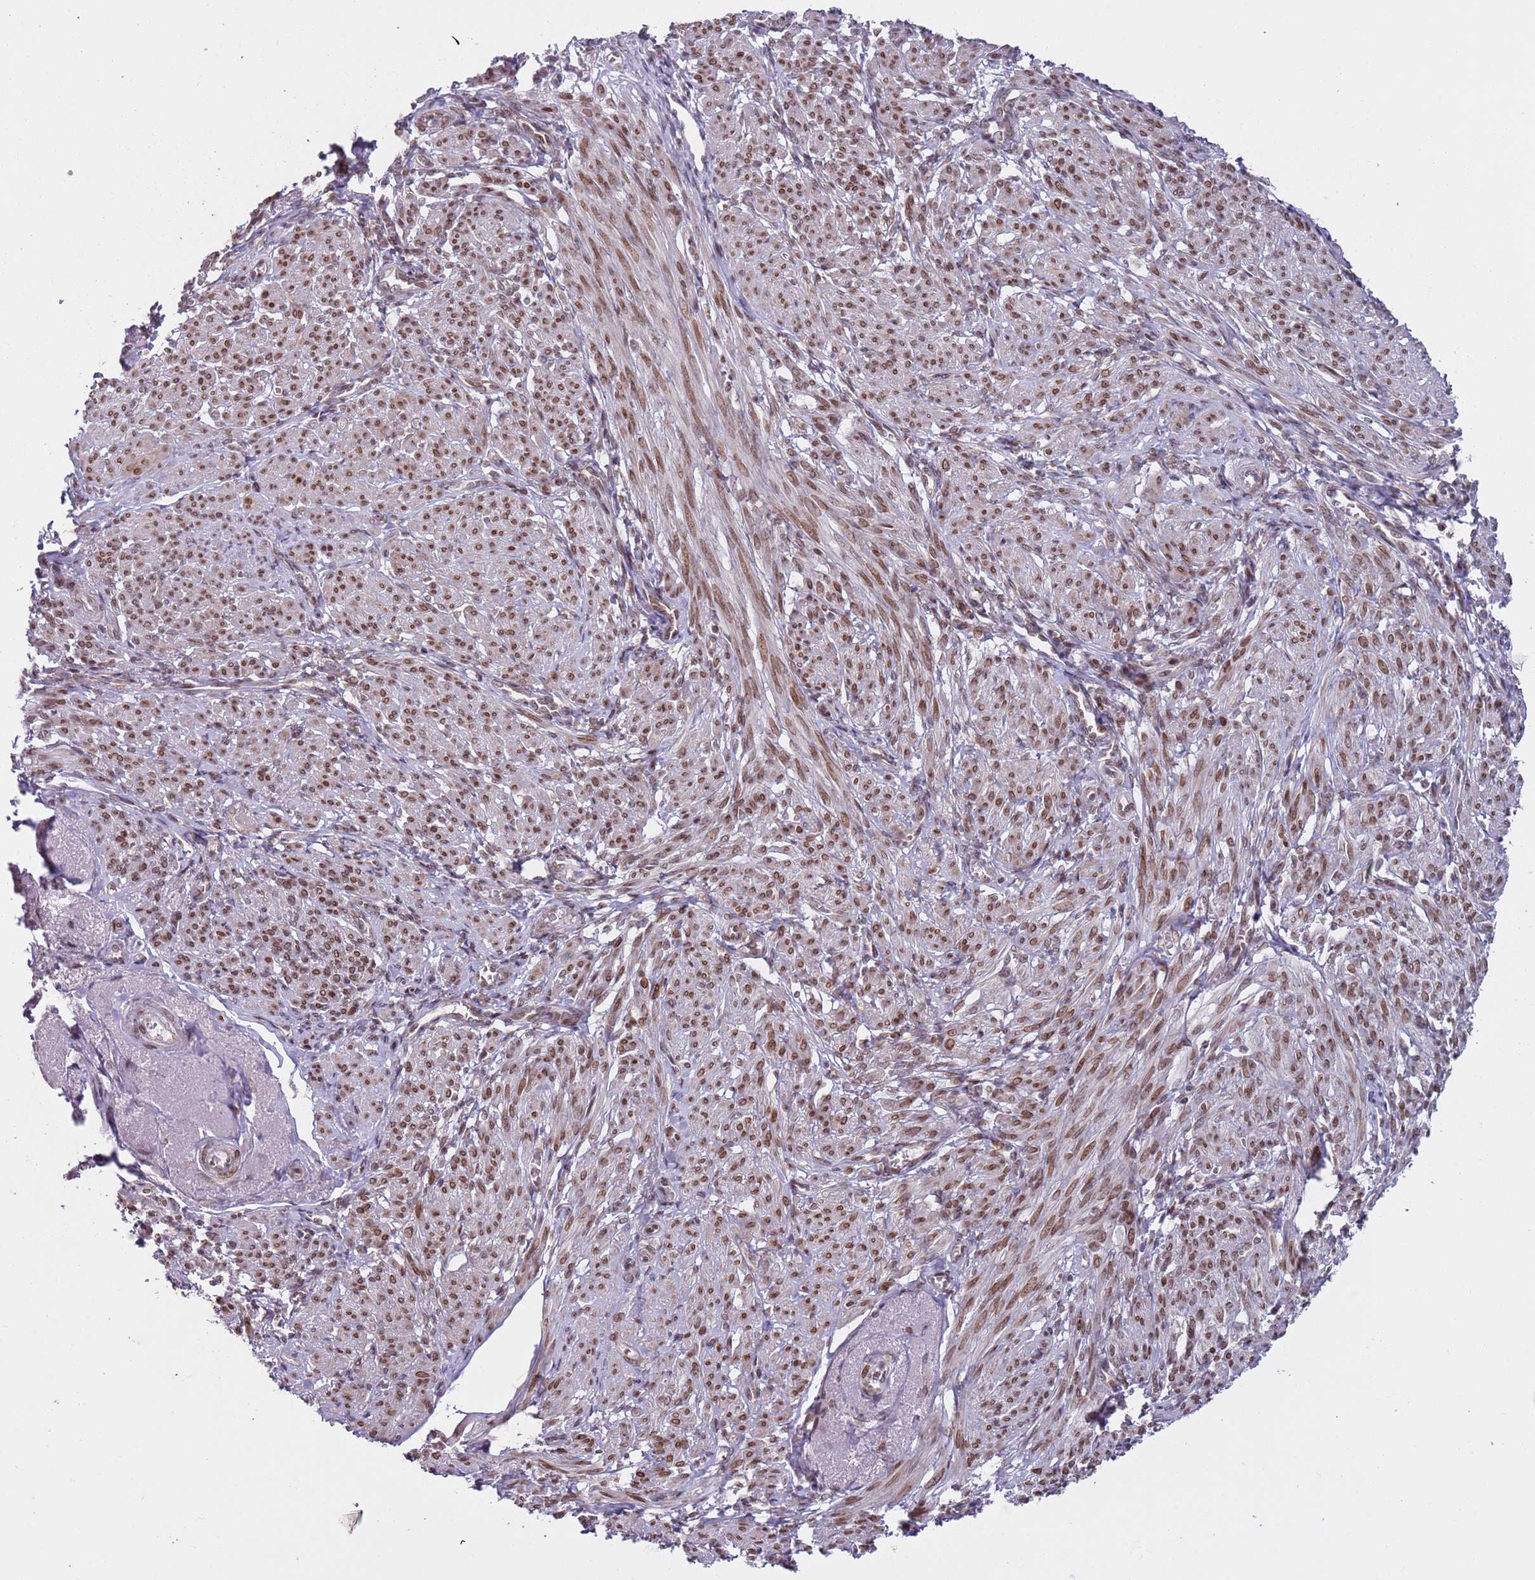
{"staining": {"intensity": "moderate", "quantity": "25%-75%", "location": "cytoplasmic/membranous,nuclear"}, "tissue": "smooth muscle", "cell_type": "Smooth muscle cells", "image_type": "normal", "snomed": [{"axis": "morphology", "description": "Normal tissue, NOS"}, {"axis": "topography", "description": "Smooth muscle"}], "caption": "IHC image of normal smooth muscle stained for a protein (brown), which shows medium levels of moderate cytoplasmic/membranous,nuclear expression in about 25%-75% of smooth muscle cells.", "gene": "SLC25A32", "patient": {"sex": "female", "age": 39}}